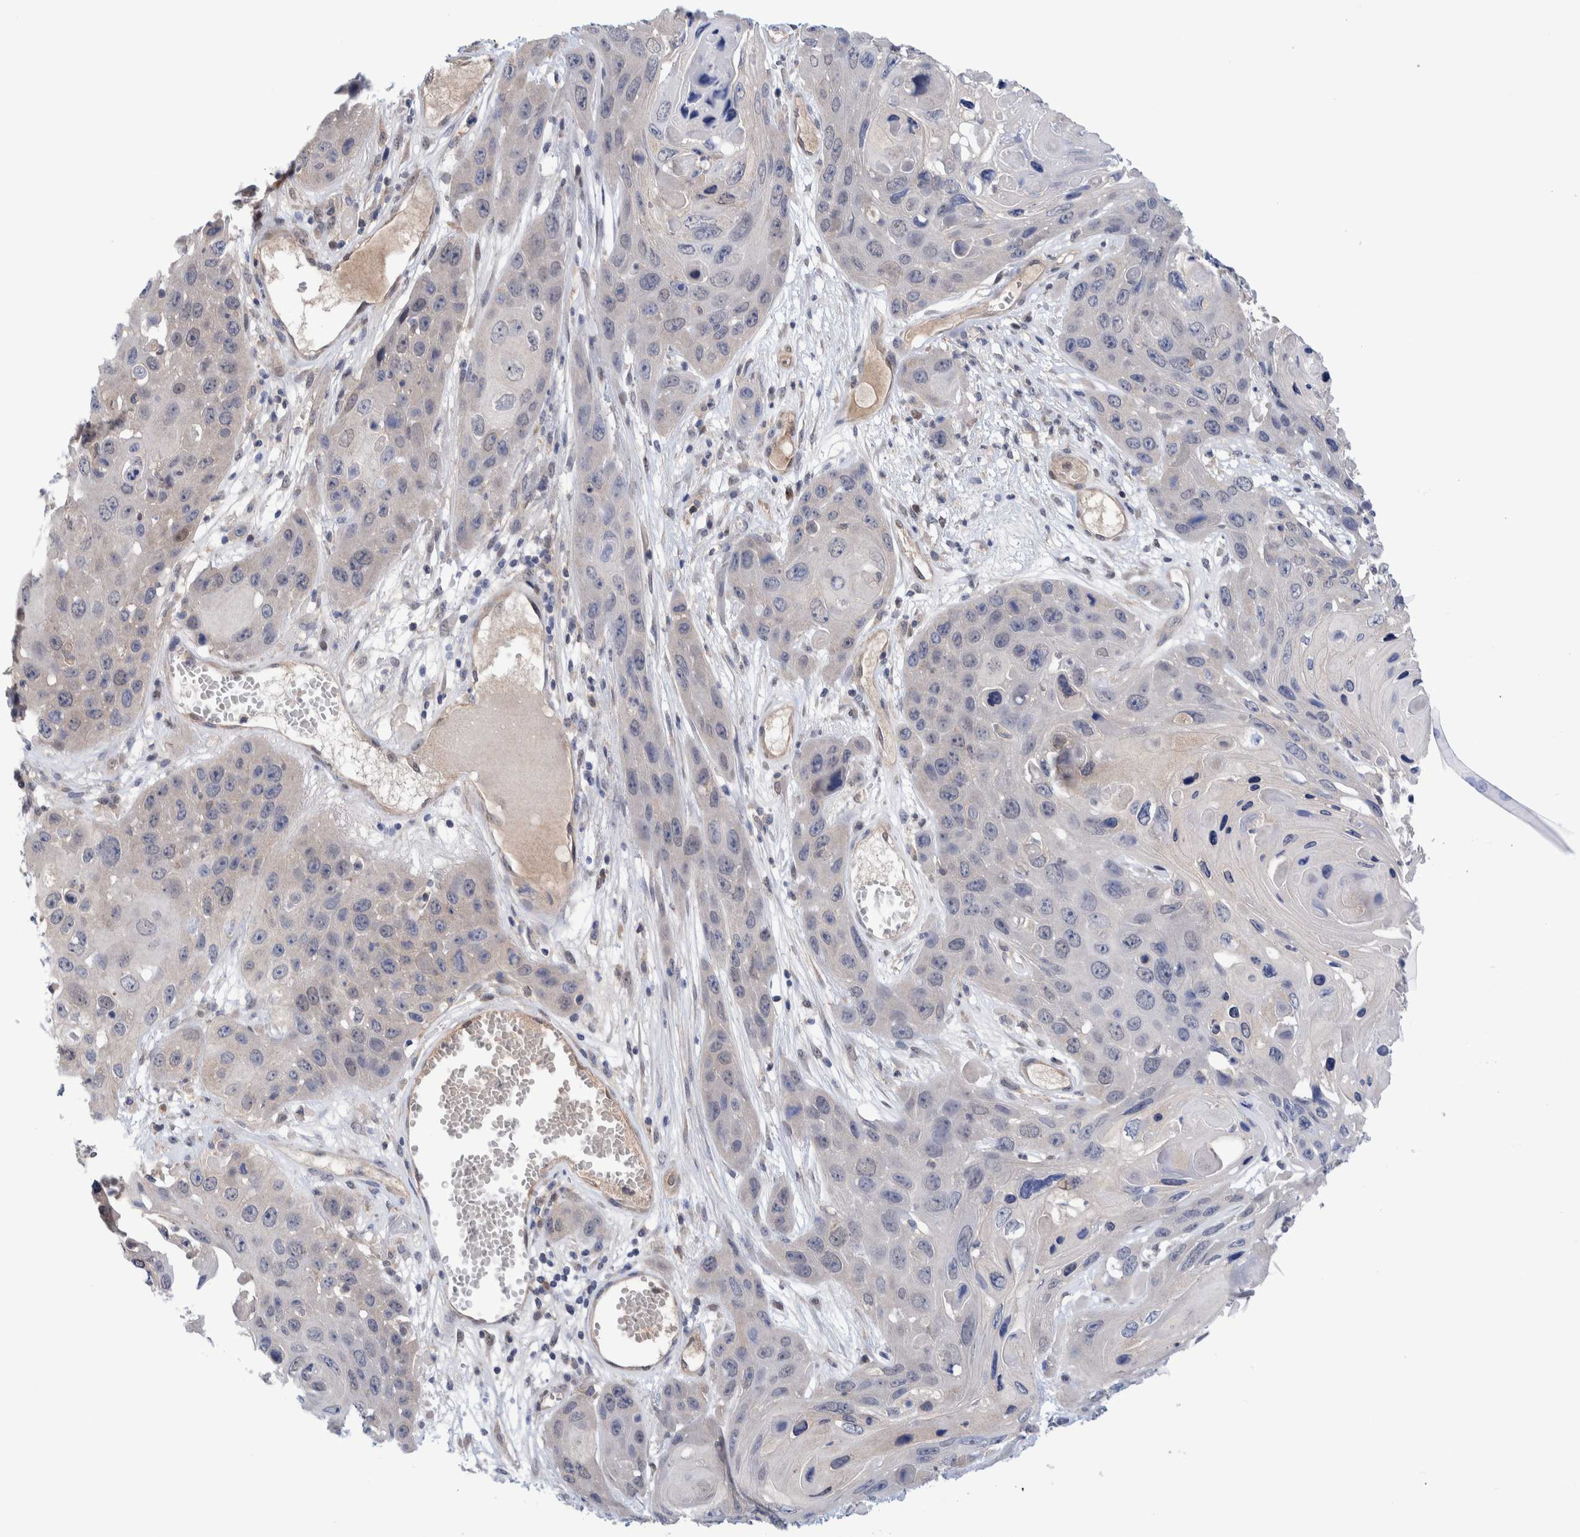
{"staining": {"intensity": "weak", "quantity": "<25%", "location": "cytoplasmic/membranous"}, "tissue": "skin cancer", "cell_type": "Tumor cells", "image_type": "cancer", "snomed": [{"axis": "morphology", "description": "Squamous cell carcinoma, NOS"}, {"axis": "topography", "description": "Skin"}], "caption": "There is no significant positivity in tumor cells of skin cancer (squamous cell carcinoma).", "gene": "PFAS", "patient": {"sex": "male", "age": 55}}